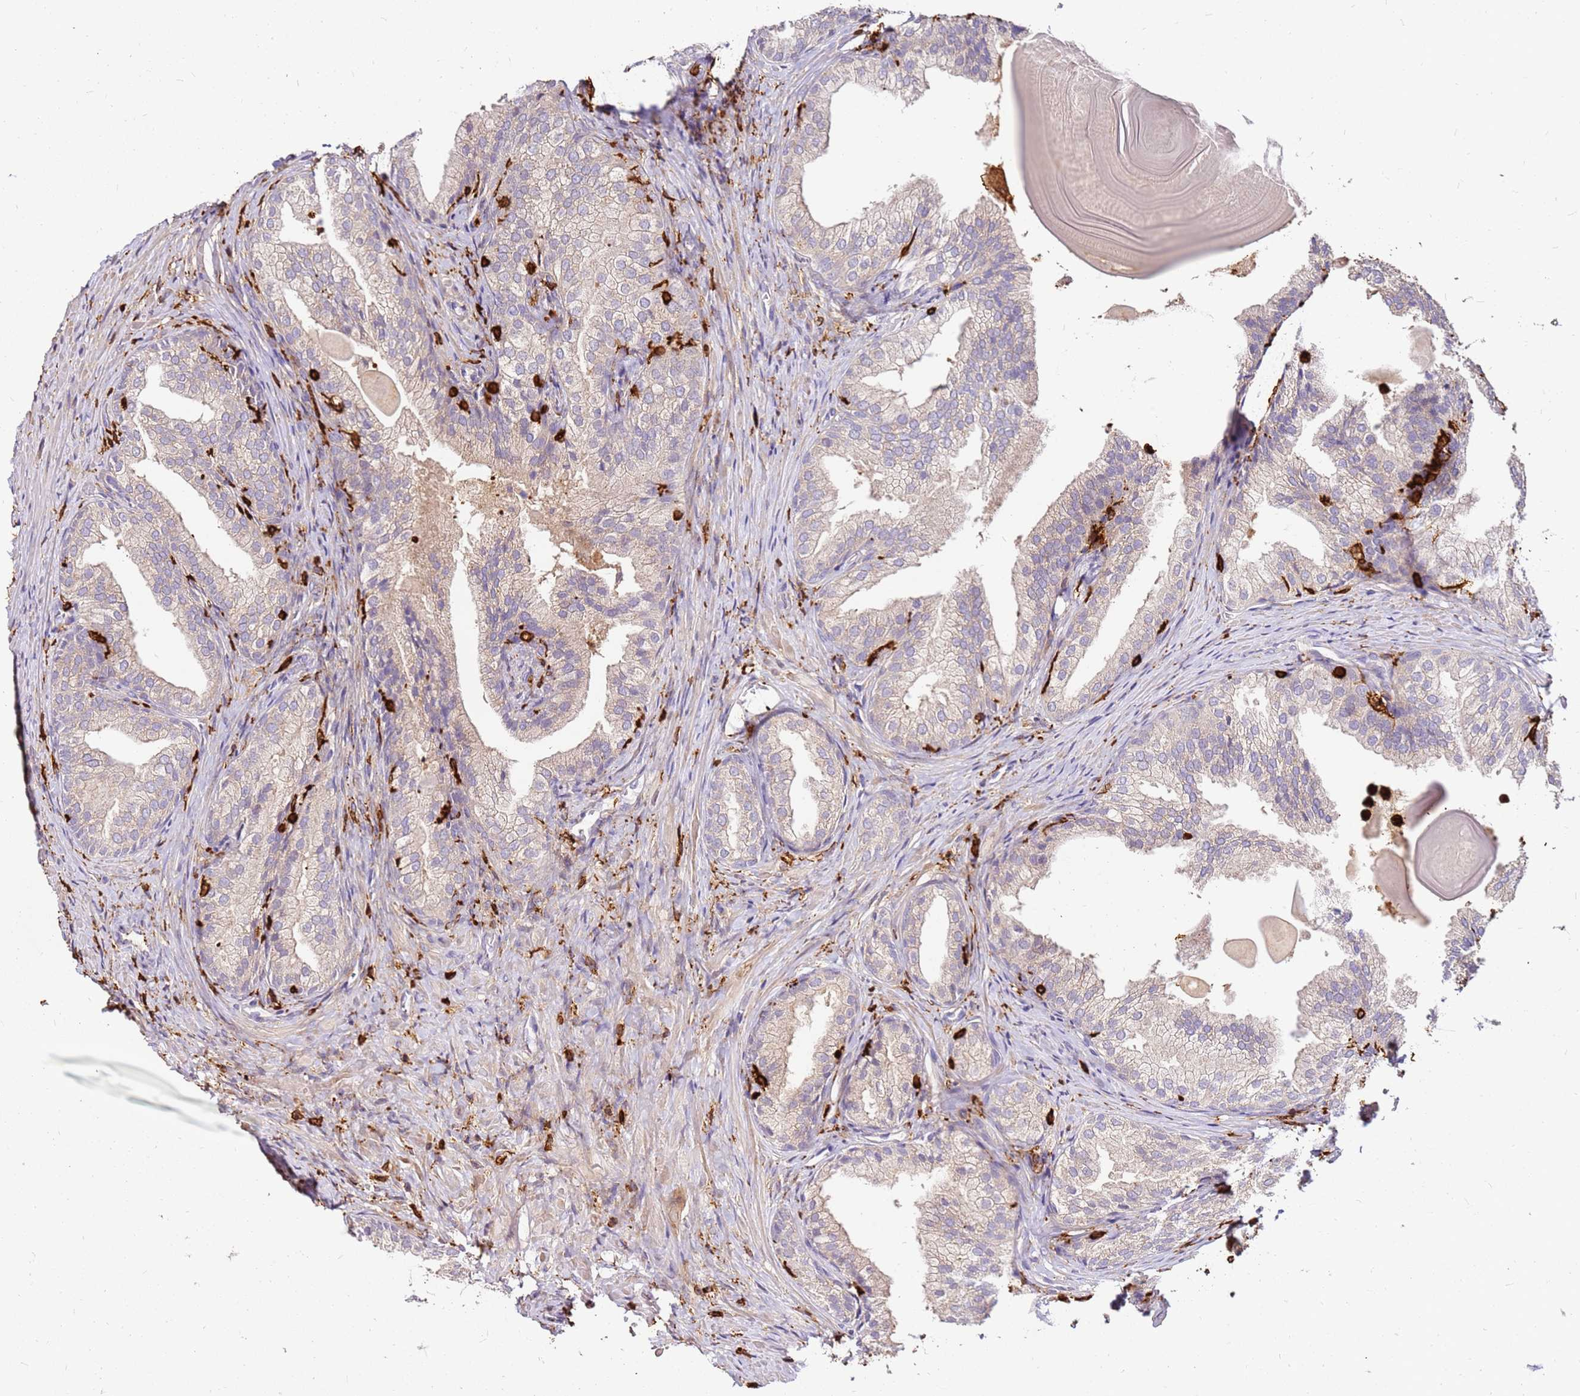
{"staining": {"intensity": "weak", "quantity": "<25%", "location": "cytoplasmic/membranous"}, "tissue": "prostate cancer", "cell_type": "Tumor cells", "image_type": "cancer", "snomed": [{"axis": "morphology", "description": "Adenocarcinoma, Low grade"}, {"axis": "topography", "description": "Prostate"}], "caption": "DAB (3,3'-diaminobenzidine) immunohistochemical staining of prostate low-grade adenocarcinoma exhibits no significant expression in tumor cells. Nuclei are stained in blue.", "gene": "CORO1A", "patient": {"sex": "male", "age": 68}}